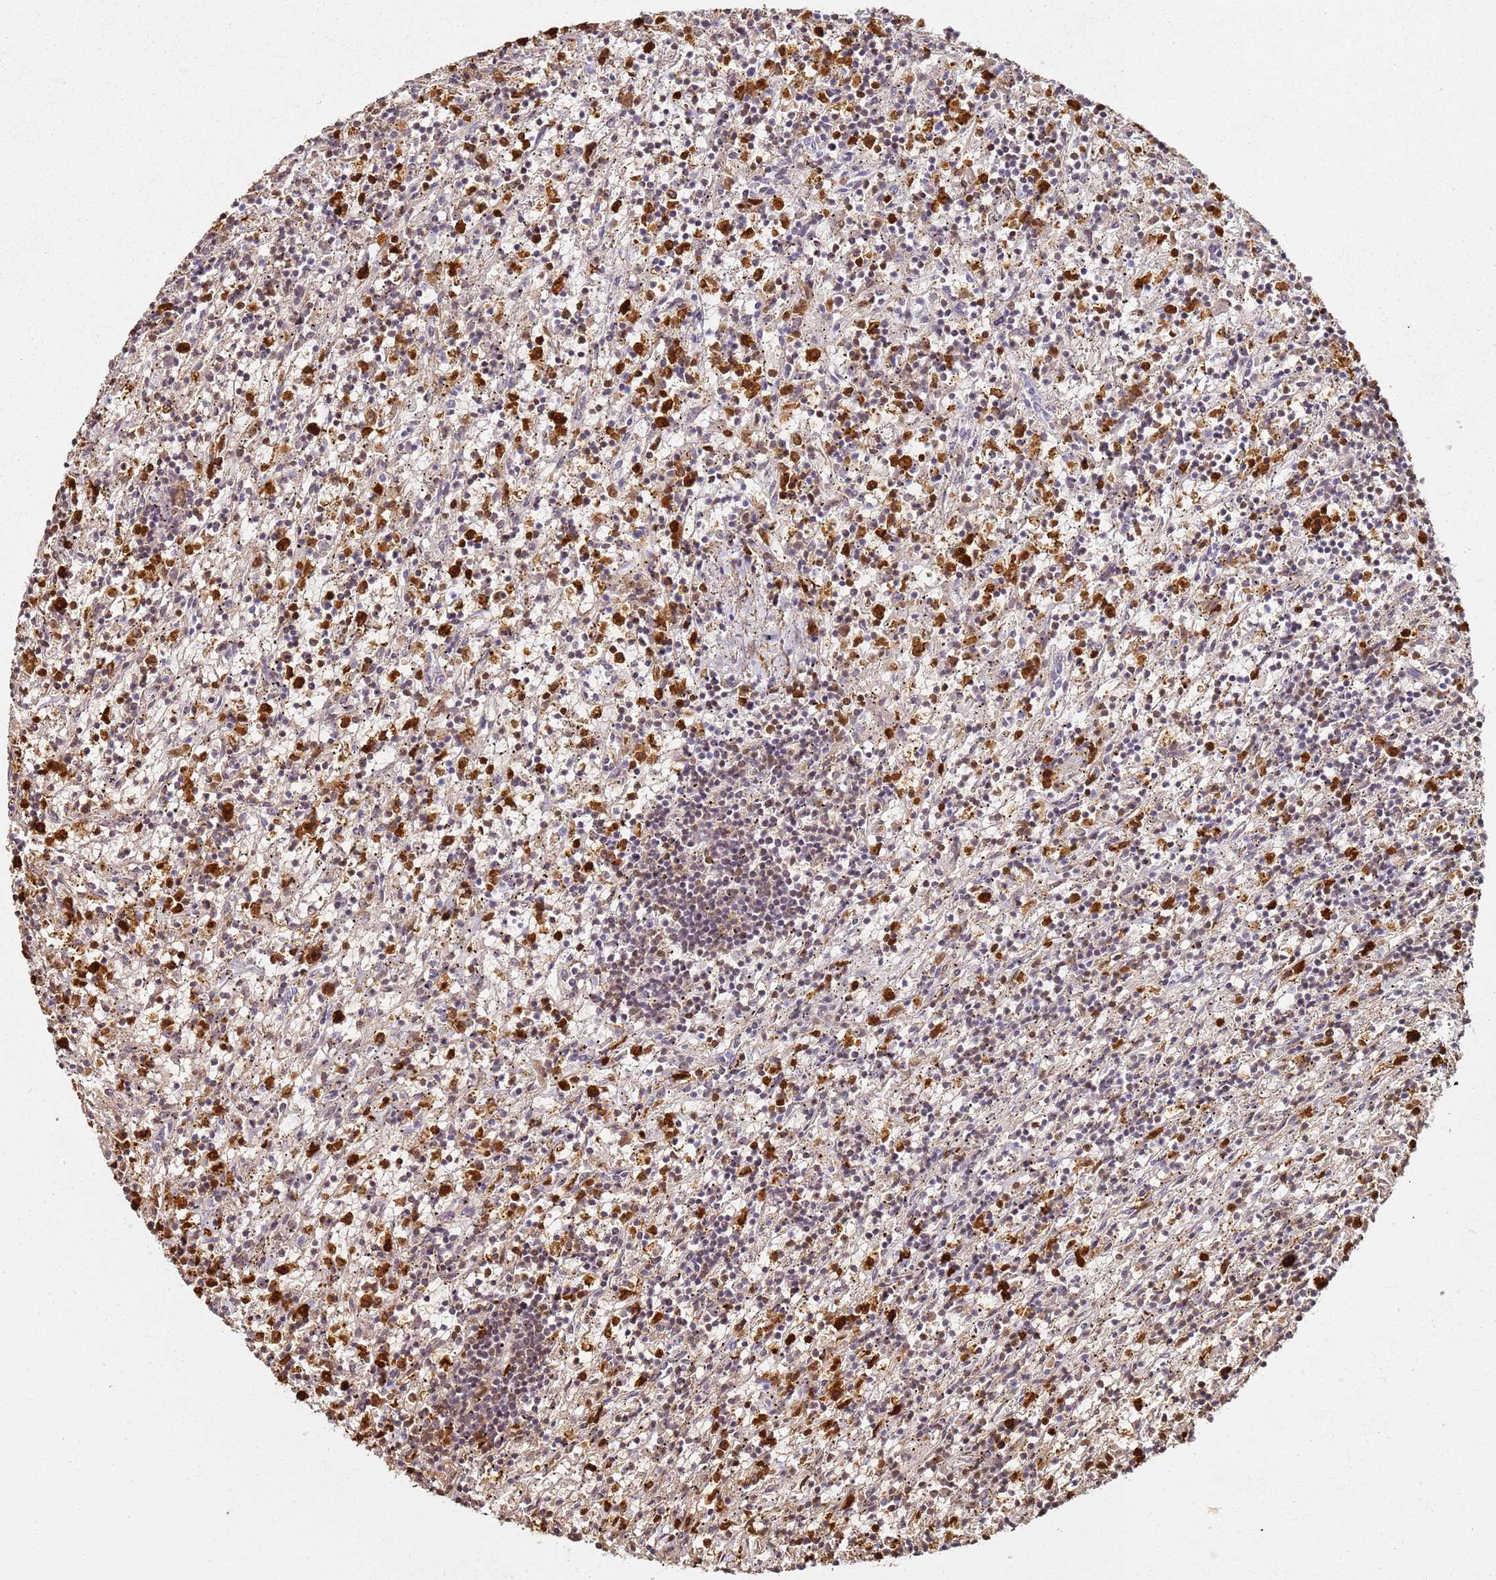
{"staining": {"intensity": "moderate", "quantity": "<25%", "location": "nuclear"}, "tissue": "lymphoma", "cell_type": "Tumor cells", "image_type": "cancer", "snomed": [{"axis": "morphology", "description": "Malignant lymphoma, non-Hodgkin's type, Low grade"}, {"axis": "topography", "description": "Spleen"}], "caption": "Malignant lymphoma, non-Hodgkin's type (low-grade) tissue demonstrates moderate nuclear staining in approximately <25% of tumor cells (IHC, brightfield microscopy, high magnification).", "gene": "S100A4", "patient": {"sex": "male", "age": 76}}